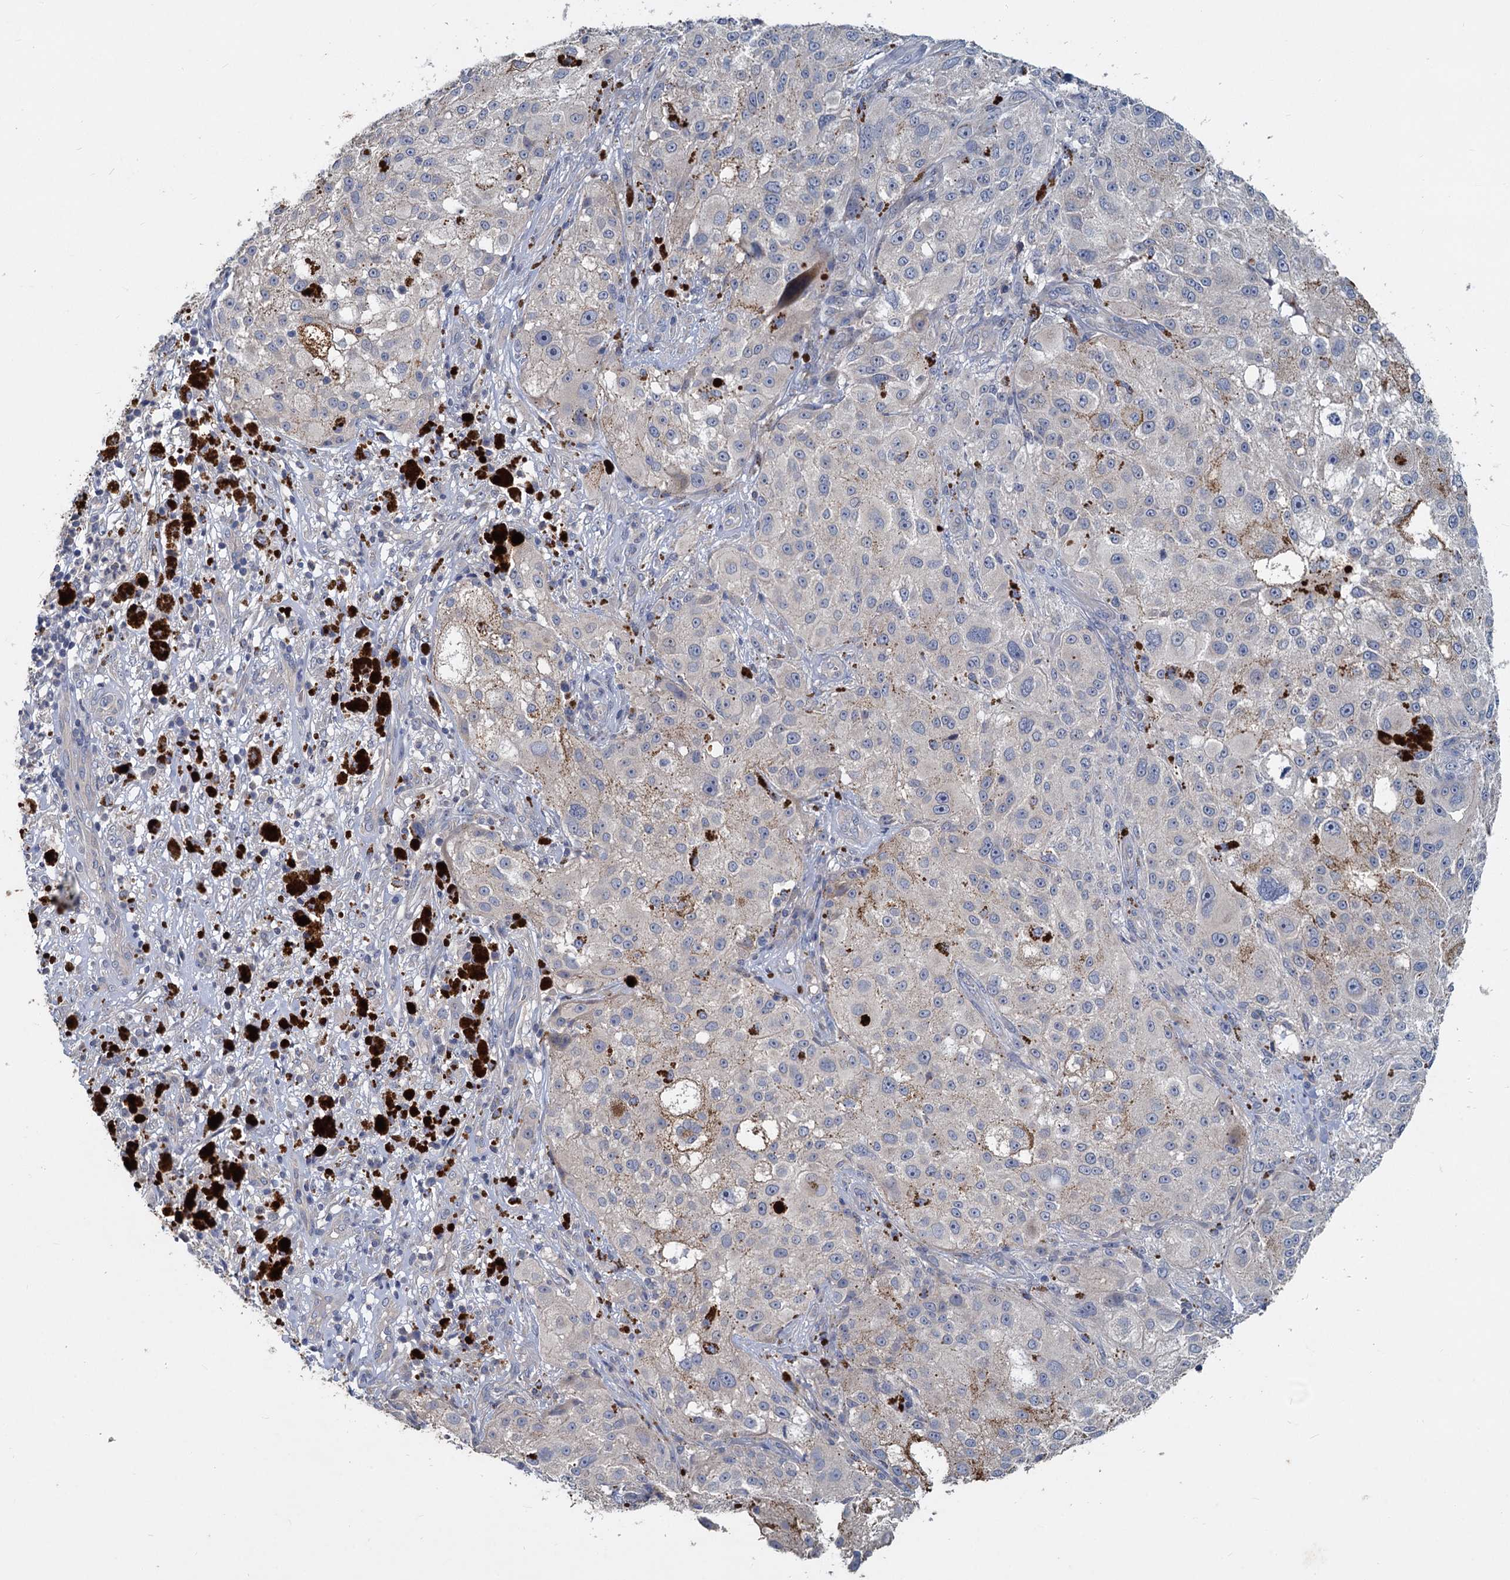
{"staining": {"intensity": "negative", "quantity": "none", "location": "none"}, "tissue": "melanoma", "cell_type": "Tumor cells", "image_type": "cancer", "snomed": [{"axis": "morphology", "description": "Necrosis, NOS"}, {"axis": "morphology", "description": "Malignant melanoma, NOS"}, {"axis": "topography", "description": "Skin"}], "caption": "This is an IHC photomicrograph of human malignant melanoma. There is no staining in tumor cells.", "gene": "SLC2A7", "patient": {"sex": "female", "age": 87}}